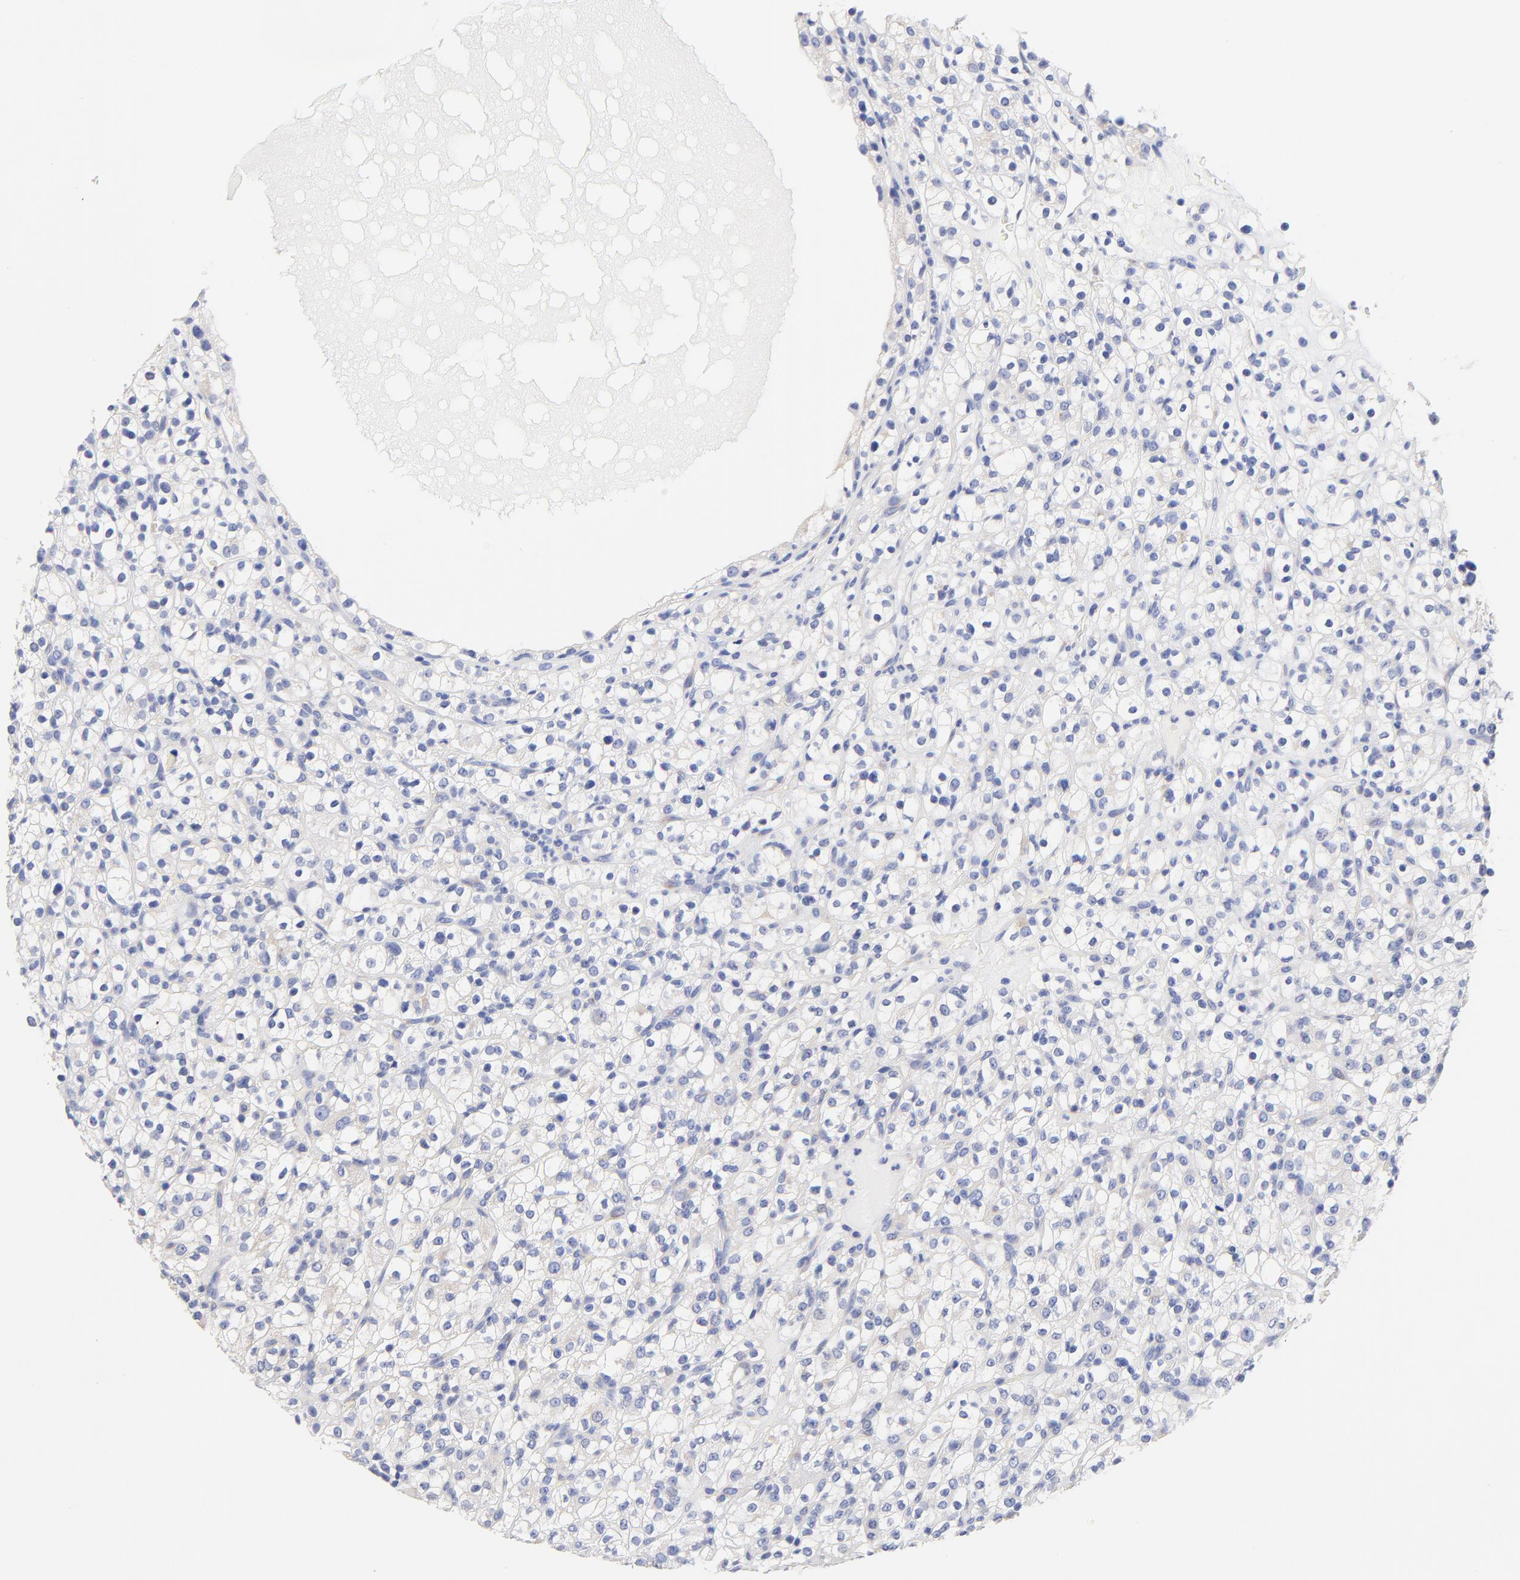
{"staining": {"intensity": "negative", "quantity": "none", "location": "none"}, "tissue": "renal cancer", "cell_type": "Tumor cells", "image_type": "cancer", "snomed": [{"axis": "morphology", "description": "Normal tissue, NOS"}, {"axis": "morphology", "description": "Adenocarcinoma, NOS"}, {"axis": "topography", "description": "Kidney"}], "caption": "Adenocarcinoma (renal) was stained to show a protein in brown. There is no significant staining in tumor cells. (DAB IHC, high magnification).", "gene": "LAX1", "patient": {"sex": "female", "age": 72}}